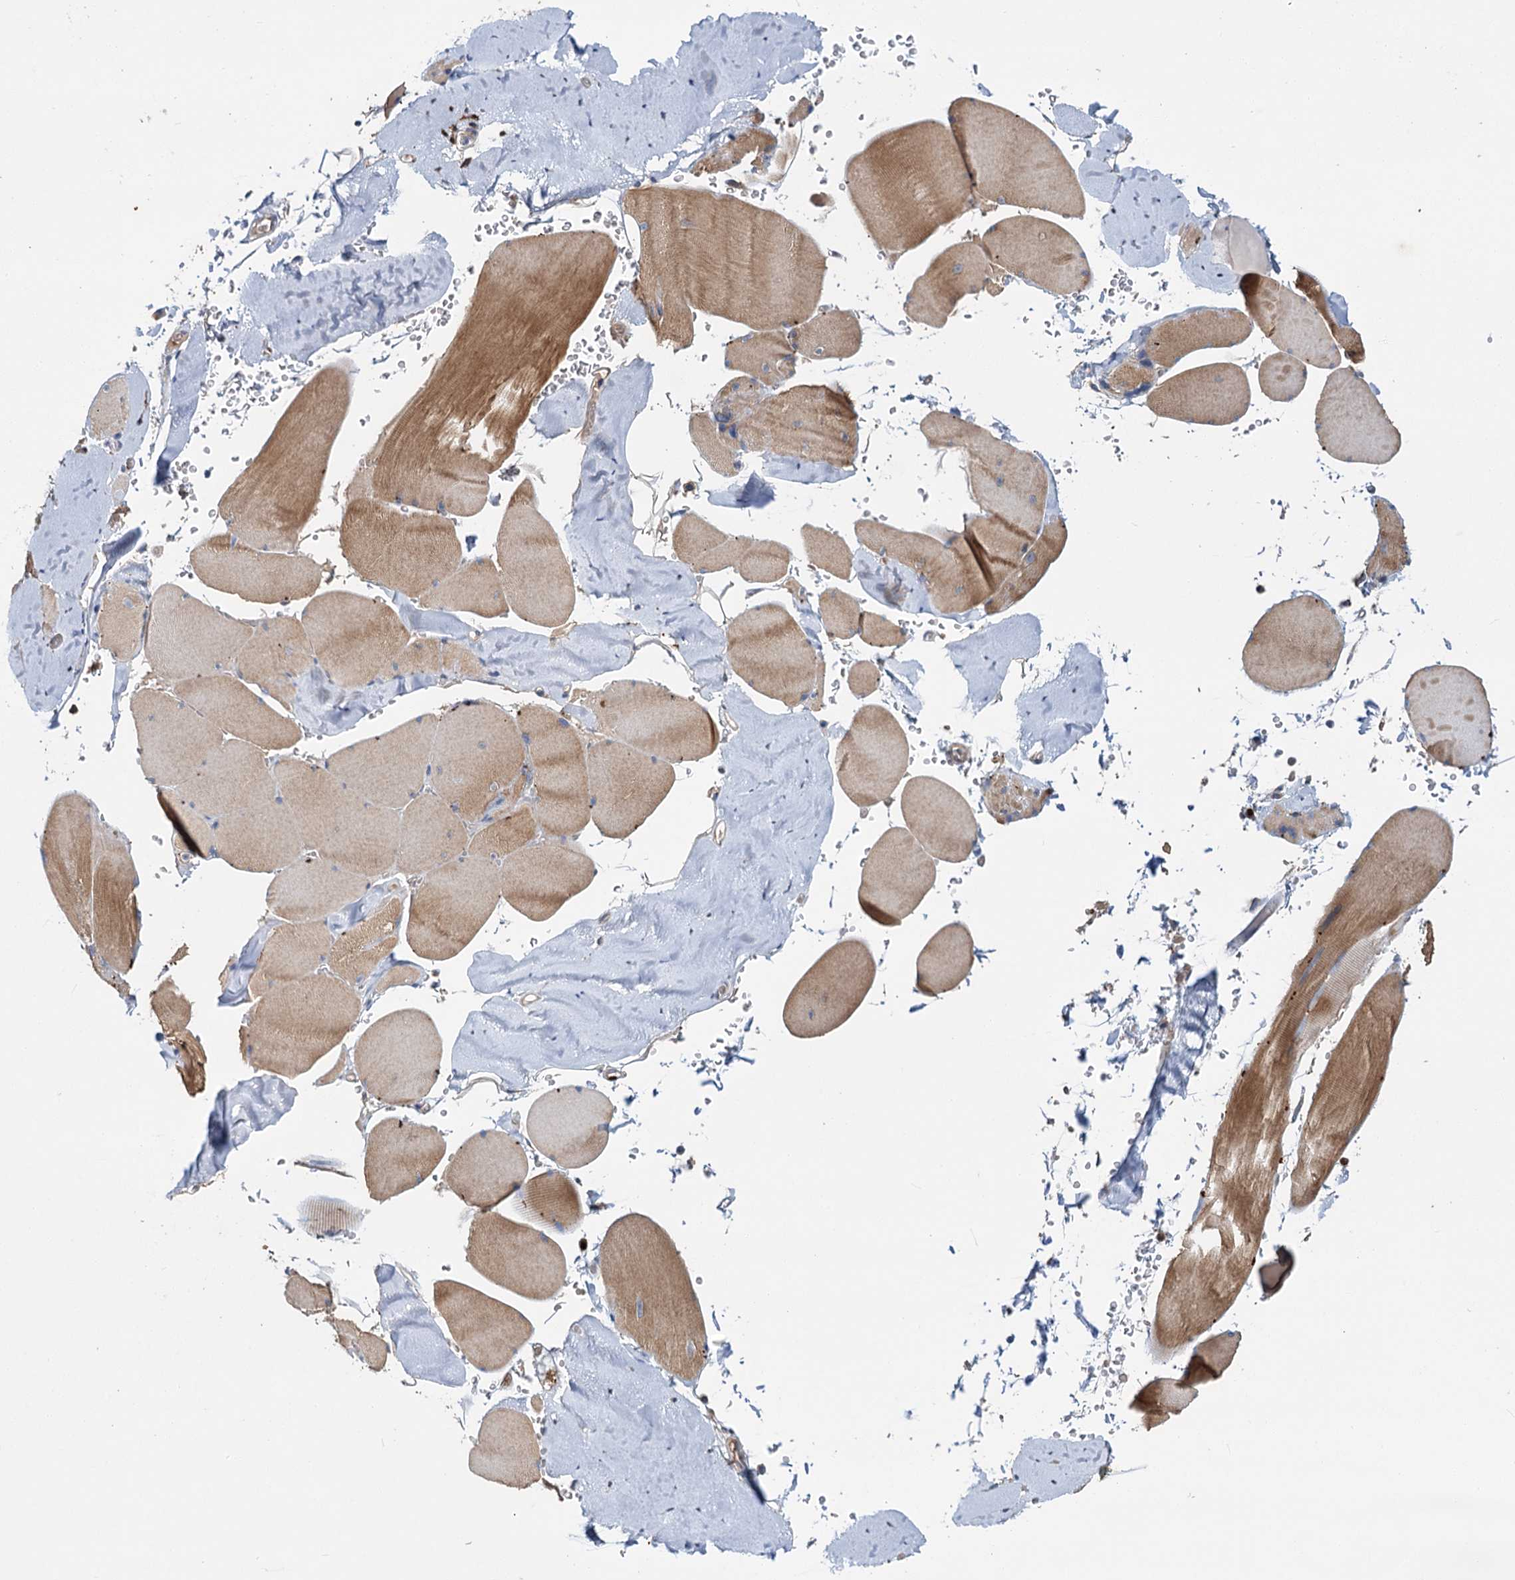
{"staining": {"intensity": "moderate", "quantity": ">75%", "location": "cytoplasmic/membranous"}, "tissue": "skeletal muscle", "cell_type": "Myocytes", "image_type": "normal", "snomed": [{"axis": "morphology", "description": "Normal tissue, NOS"}, {"axis": "topography", "description": "Skeletal muscle"}, {"axis": "topography", "description": "Head-Neck"}], "caption": "High-magnification brightfield microscopy of benign skeletal muscle stained with DAB (3,3'-diaminobenzidine) (brown) and counterstained with hematoxylin (blue). myocytes exhibit moderate cytoplasmic/membranous positivity is appreciated in about>75% of cells.", "gene": "DYNC2H1", "patient": {"sex": "male", "age": 66}}